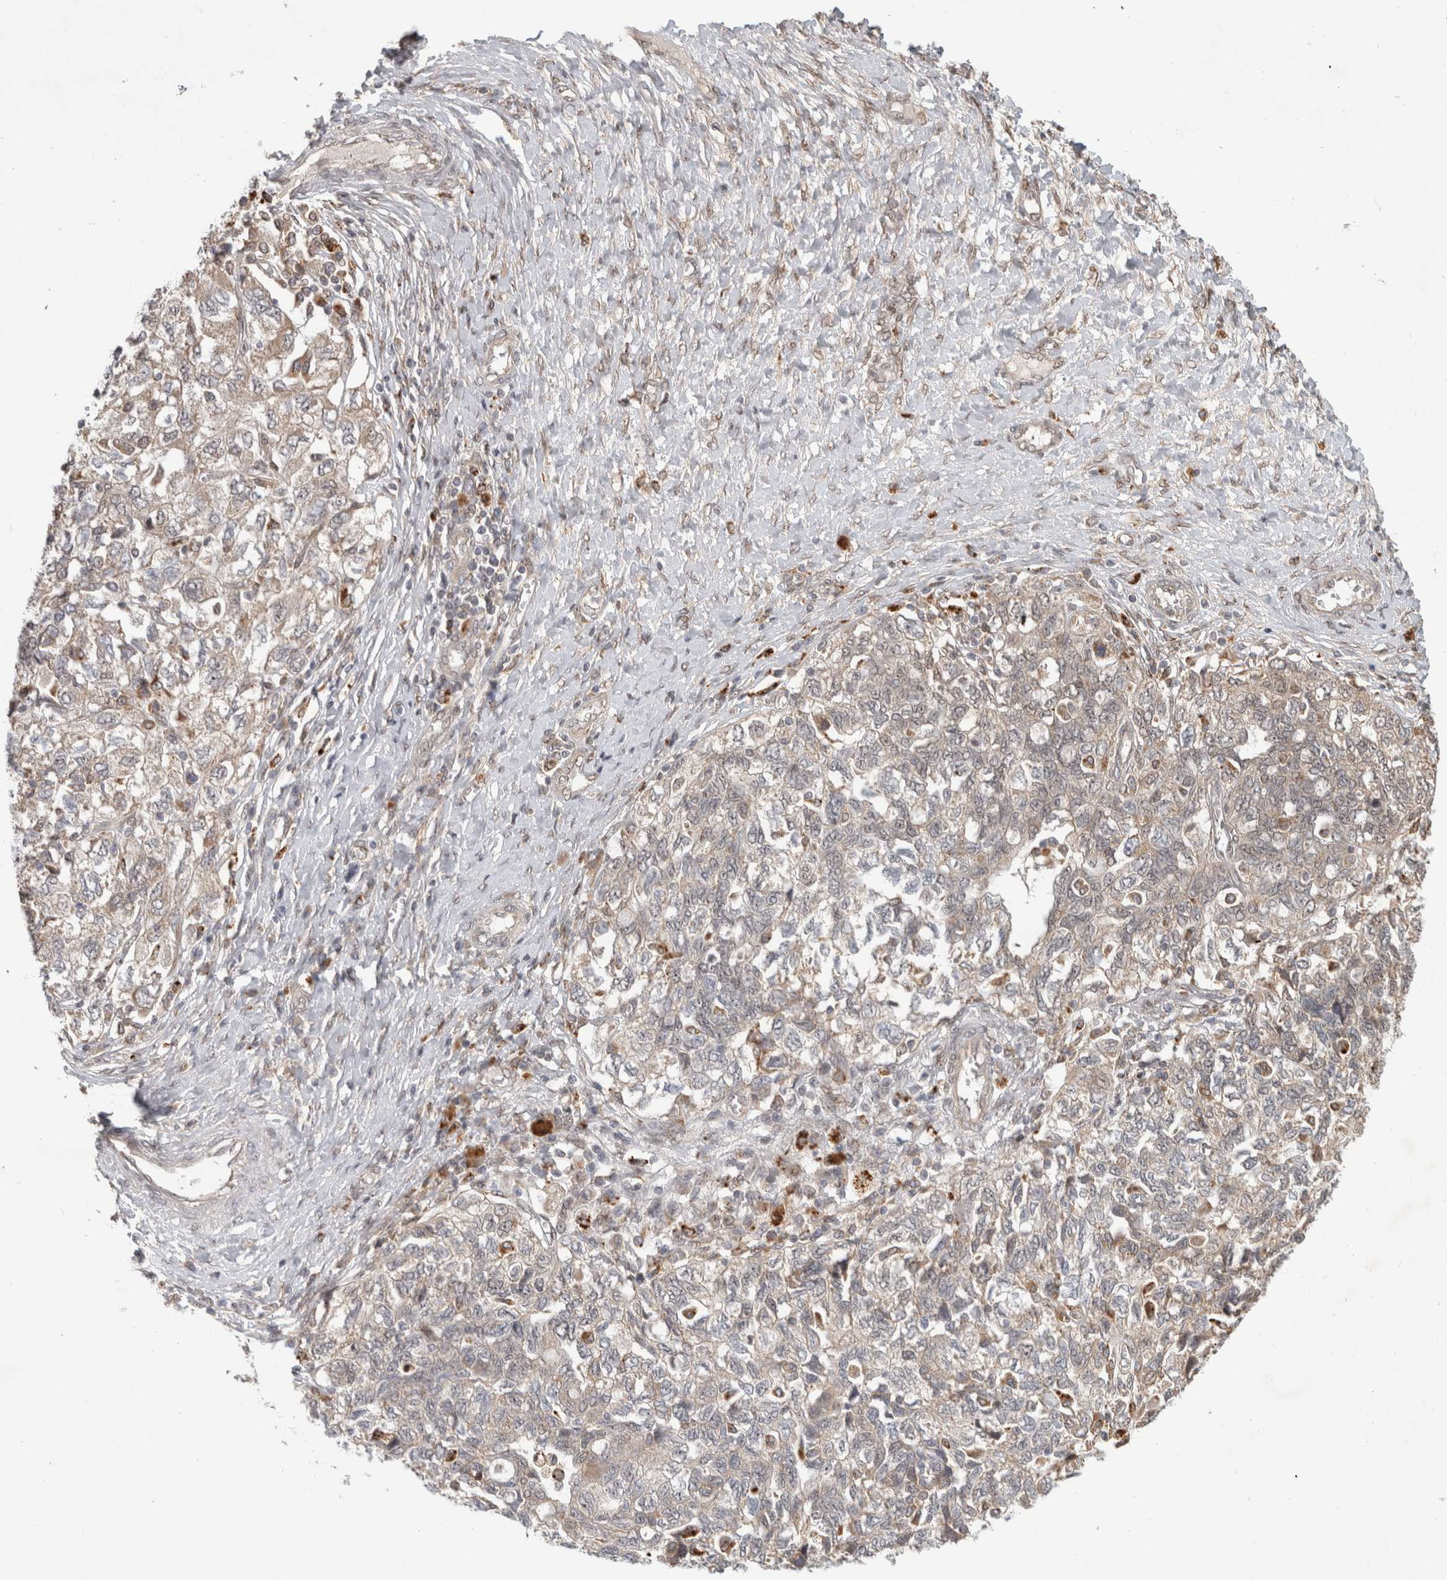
{"staining": {"intensity": "weak", "quantity": "25%-75%", "location": "cytoplasmic/membranous"}, "tissue": "ovarian cancer", "cell_type": "Tumor cells", "image_type": "cancer", "snomed": [{"axis": "morphology", "description": "Carcinoma, NOS"}, {"axis": "morphology", "description": "Cystadenocarcinoma, serous, NOS"}, {"axis": "topography", "description": "Ovary"}], "caption": "This image demonstrates immunohistochemistry staining of human ovarian serous cystadenocarcinoma, with low weak cytoplasmic/membranous positivity in approximately 25%-75% of tumor cells.", "gene": "NAB2", "patient": {"sex": "female", "age": 69}}